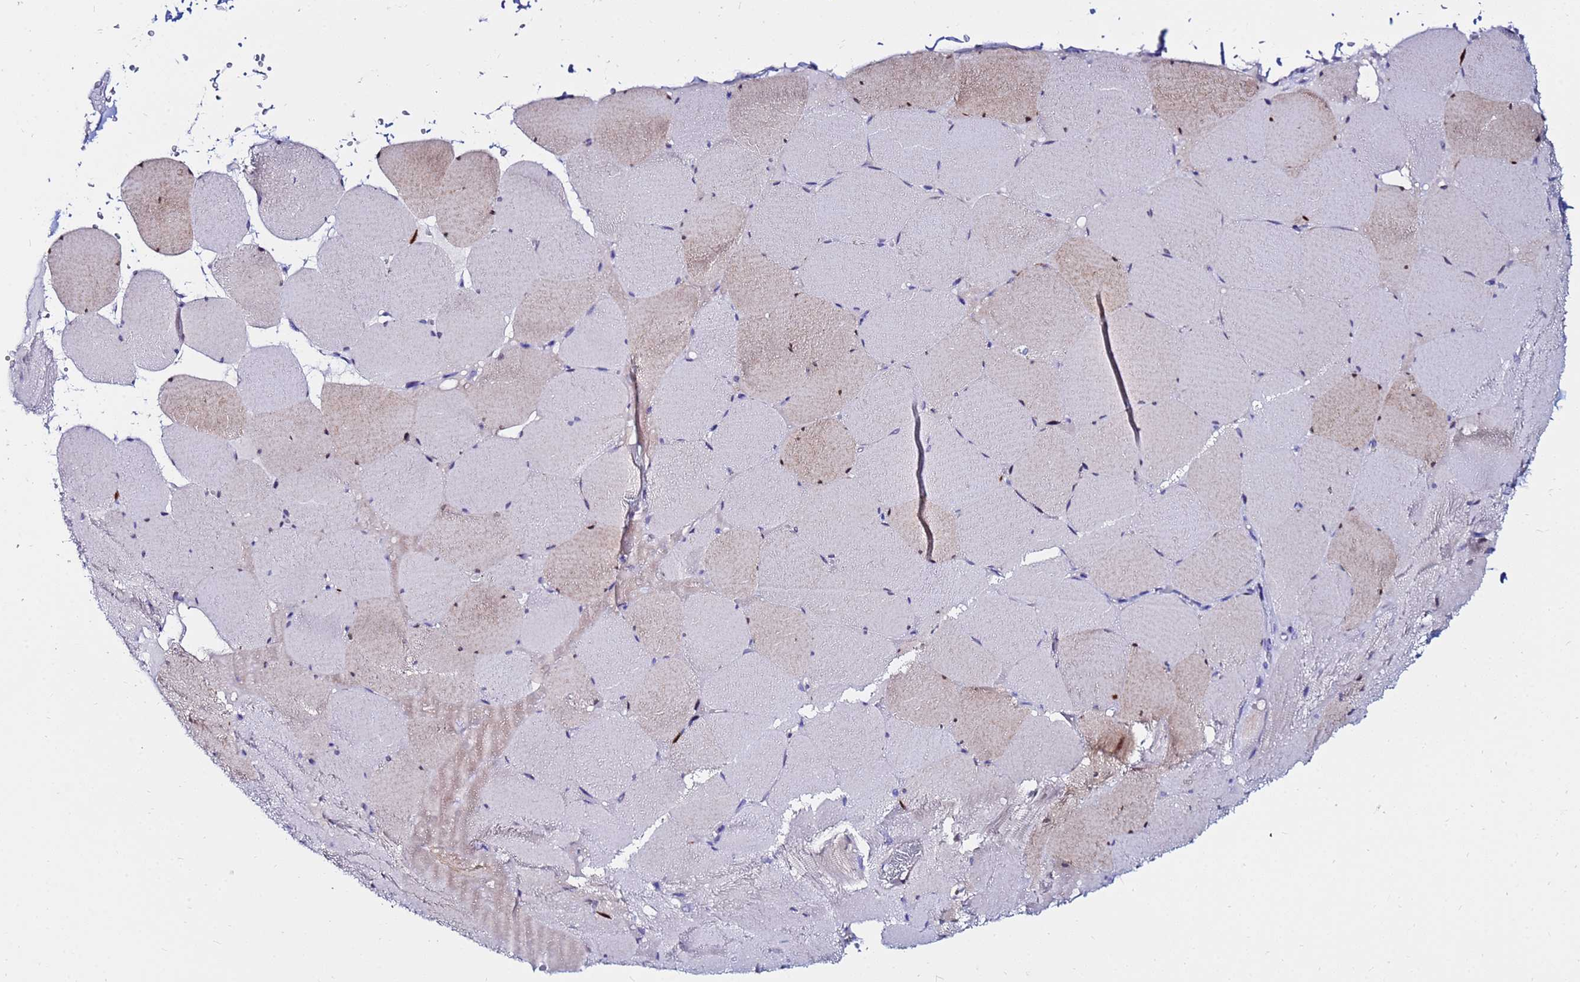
{"staining": {"intensity": "weak", "quantity": "25%-75%", "location": "cytoplasmic/membranous"}, "tissue": "skeletal muscle", "cell_type": "Myocytes", "image_type": "normal", "snomed": [{"axis": "morphology", "description": "Normal tissue, NOS"}, {"axis": "topography", "description": "Skeletal muscle"}, {"axis": "topography", "description": "Head-Neck"}], "caption": "An image showing weak cytoplasmic/membranous staining in about 25%-75% of myocytes in benign skeletal muscle, as visualized by brown immunohistochemical staining.", "gene": "PPP1R14C", "patient": {"sex": "male", "age": 66}}